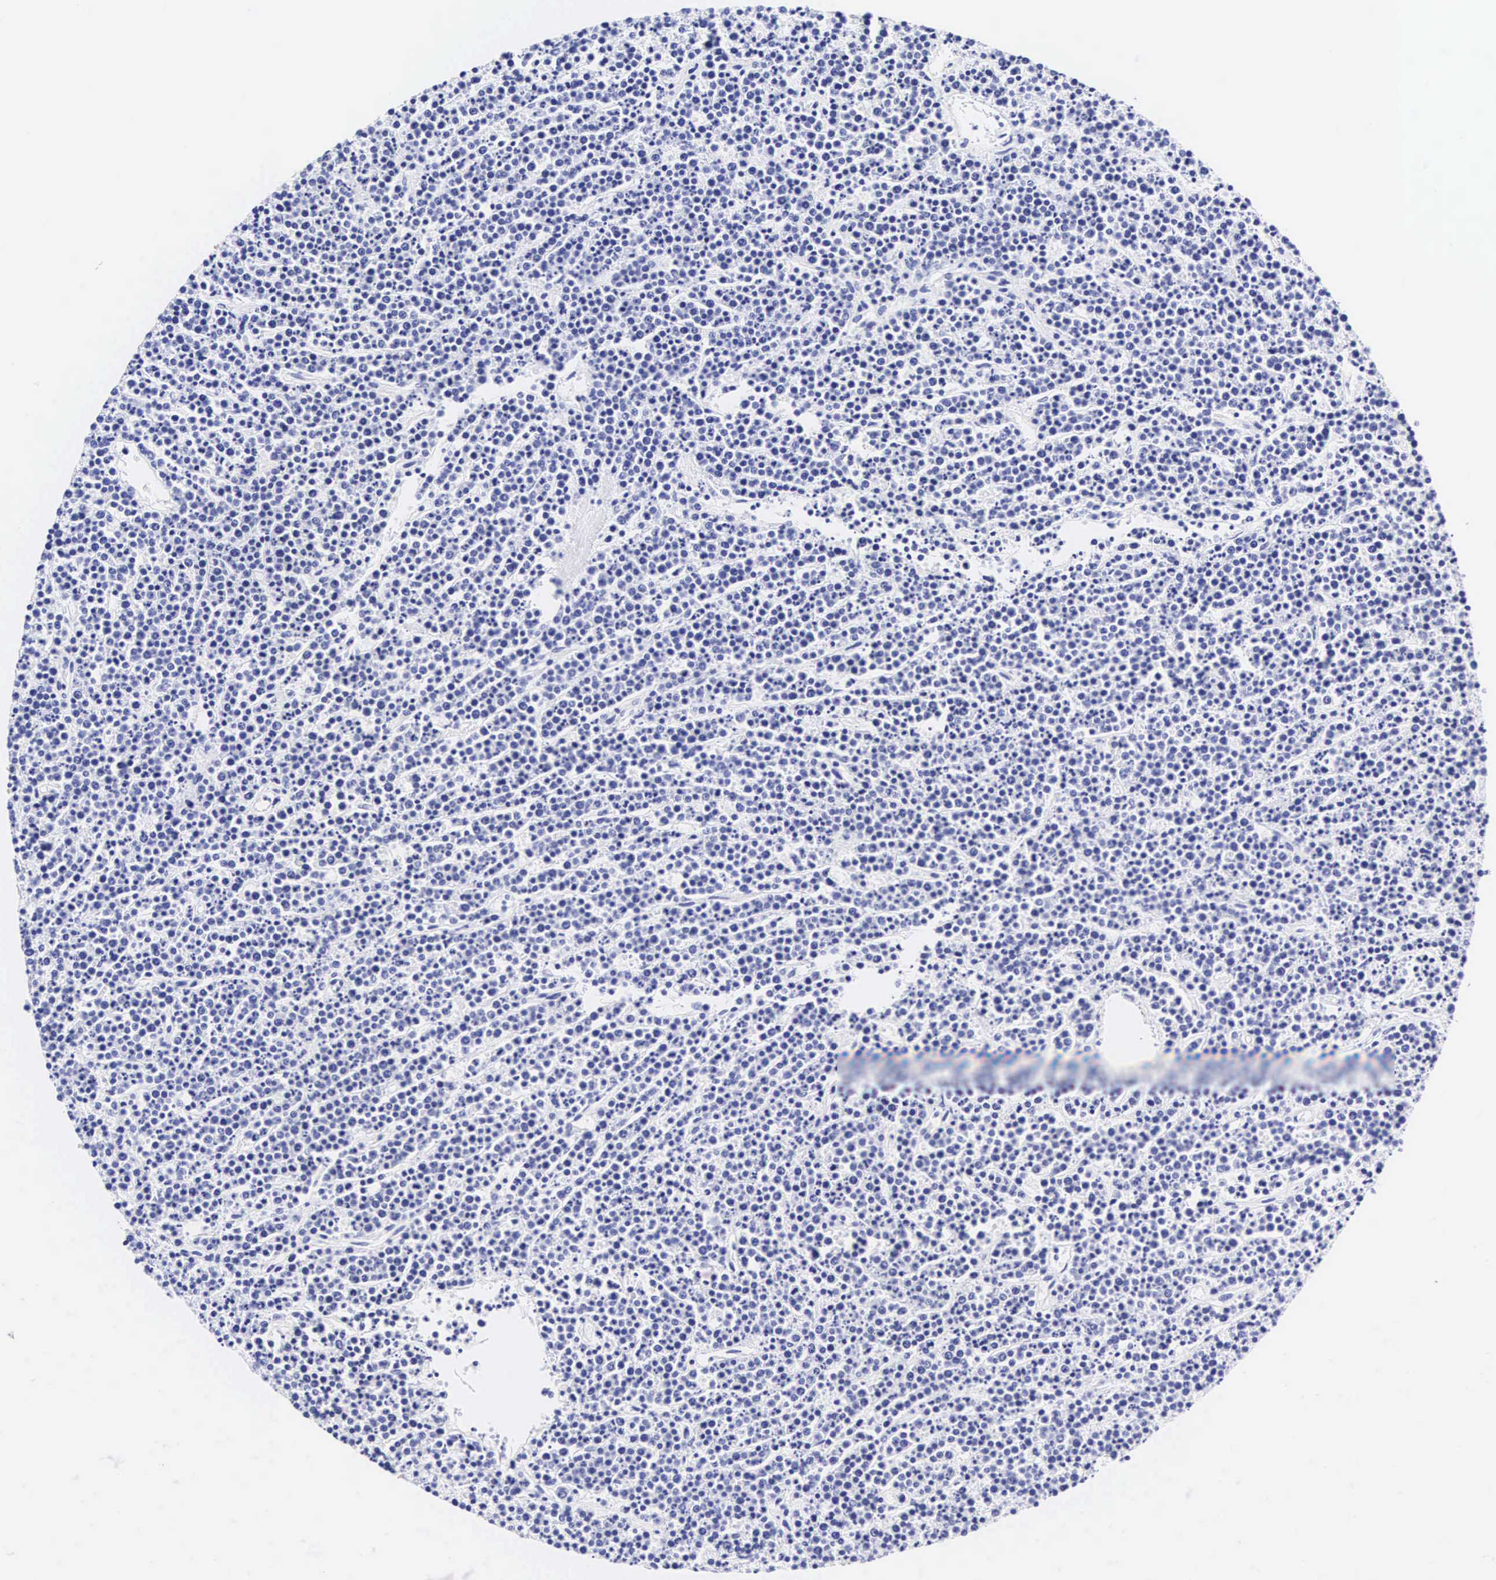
{"staining": {"intensity": "negative", "quantity": "none", "location": "none"}, "tissue": "lymphoma", "cell_type": "Tumor cells", "image_type": "cancer", "snomed": [{"axis": "morphology", "description": "Malignant lymphoma, non-Hodgkin's type, High grade"}, {"axis": "topography", "description": "Ovary"}], "caption": "Immunohistochemistry (IHC) histopathology image of high-grade malignant lymphoma, non-Hodgkin's type stained for a protein (brown), which exhibits no positivity in tumor cells.", "gene": "CALD1", "patient": {"sex": "female", "age": 56}}